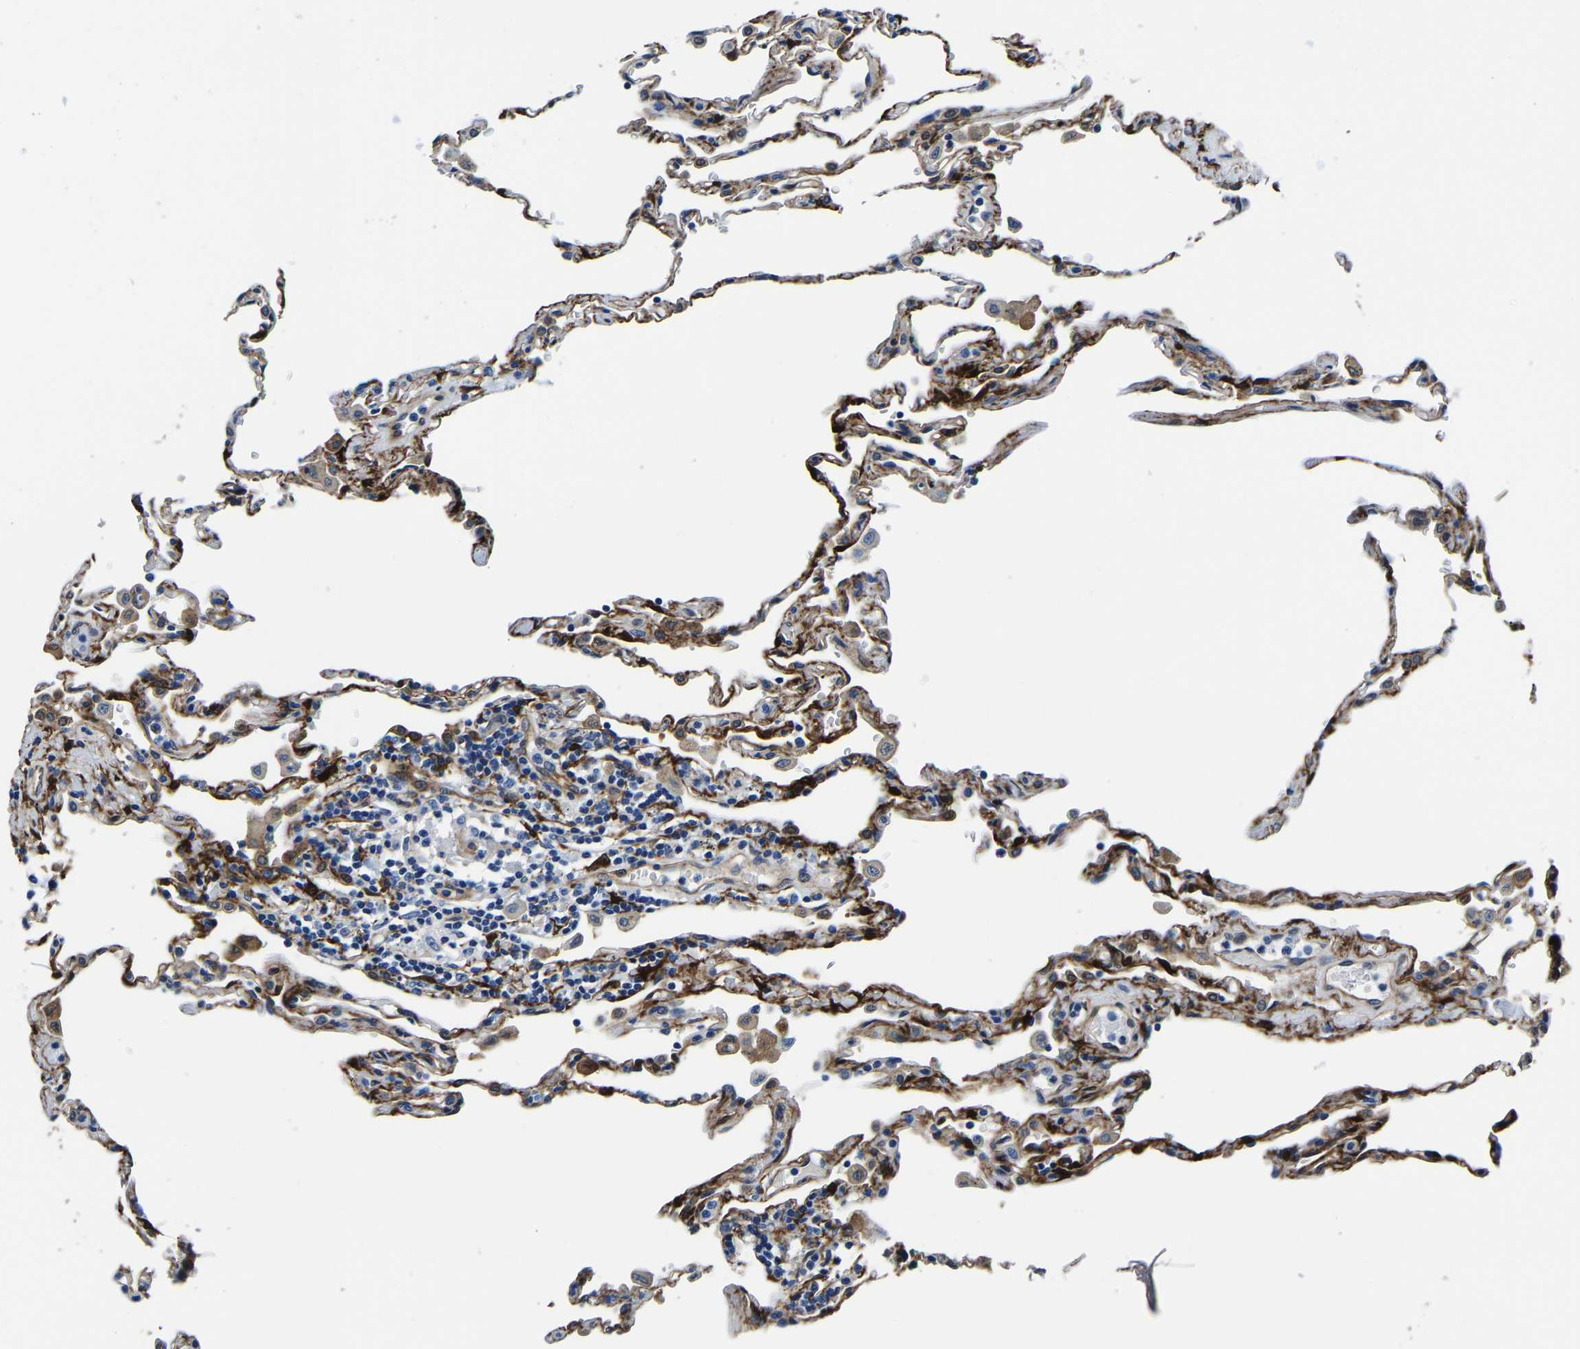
{"staining": {"intensity": "moderate", "quantity": "25%-75%", "location": "cytoplasmic/membranous"}, "tissue": "lung", "cell_type": "Alveolar cells", "image_type": "normal", "snomed": [{"axis": "morphology", "description": "Normal tissue, NOS"}, {"axis": "topography", "description": "Lung"}], "caption": "This is a micrograph of immunohistochemistry (IHC) staining of benign lung, which shows moderate expression in the cytoplasmic/membranous of alveolar cells.", "gene": "S100A13", "patient": {"sex": "male", "age": 59}}